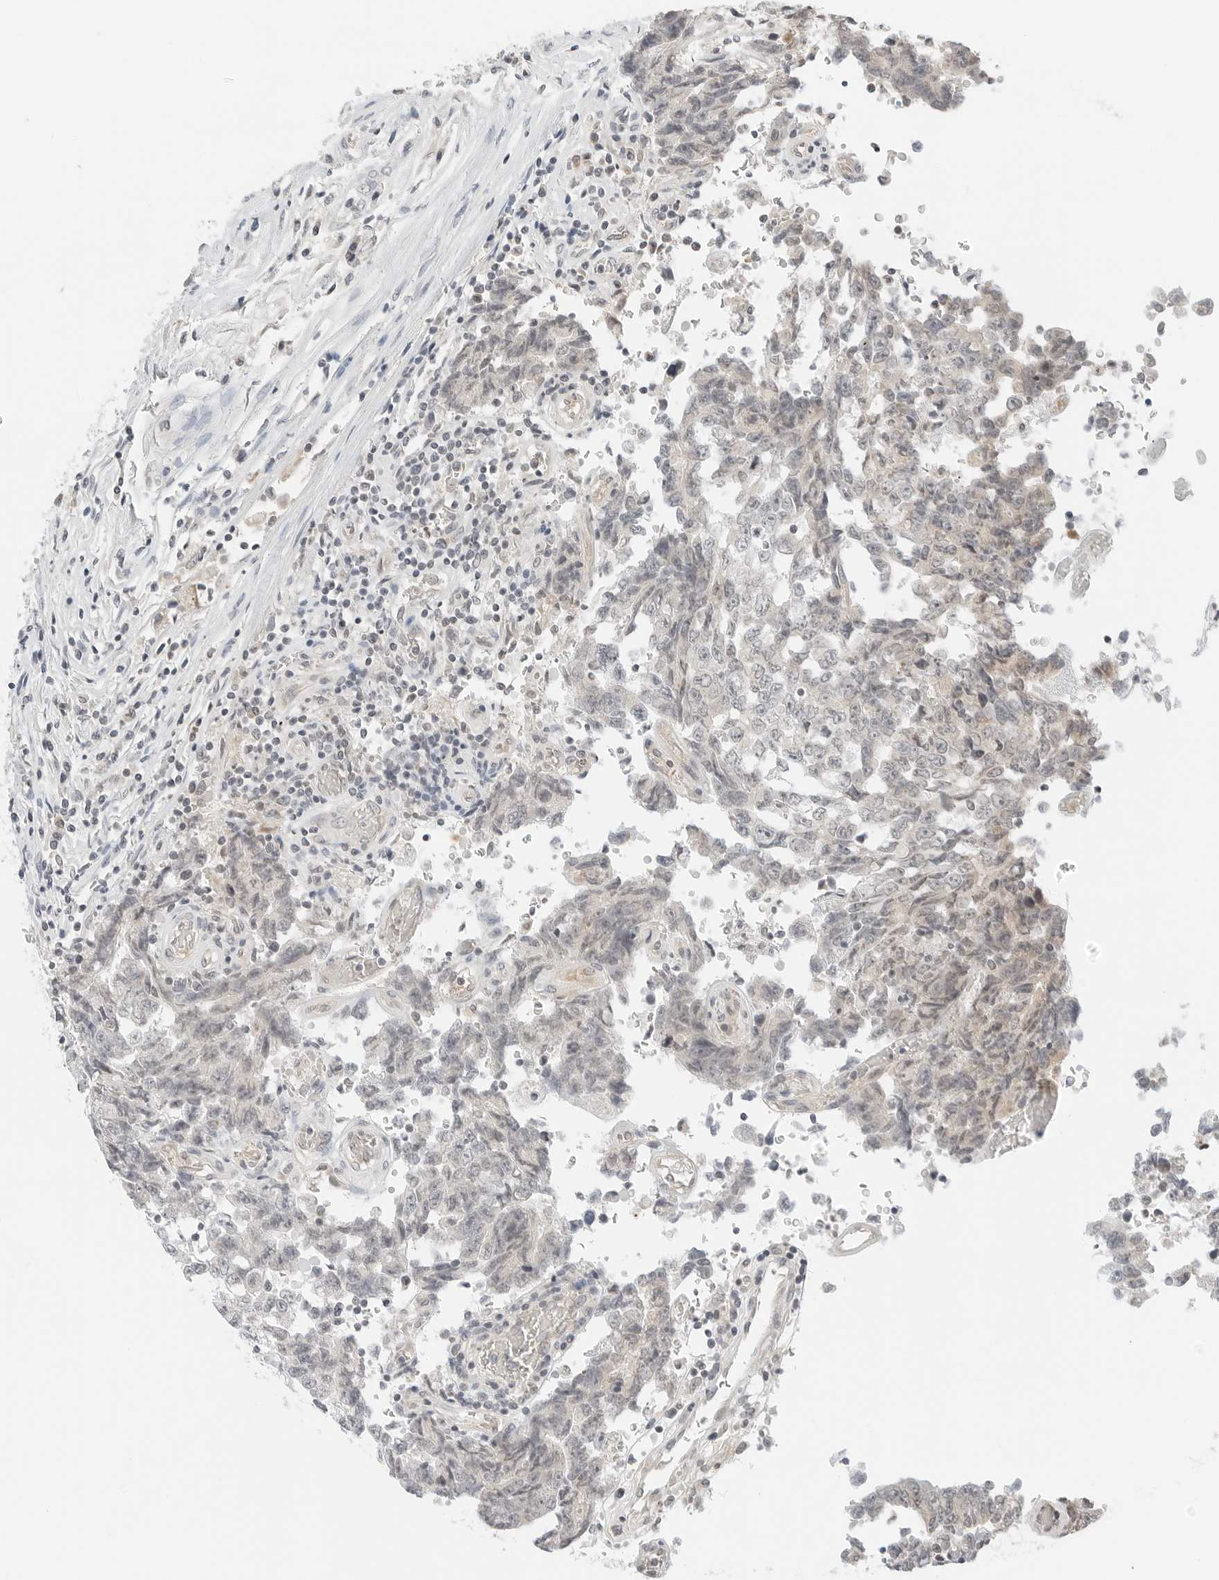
{"staining": {"intensity": "negative", "quantity": "none", "location": "none"}, "tissue": "testis cancer", "cell_type": "Tumor cells", "image_type": "cancer", "snomed": [{"axis": "morphology", "description": "Carcinoma, Embryonal, NOS"}, {"axis": "topography", "description": "Testis"}], "caption": "Tumor cells show no significant positivity in testis cancer.", "gene": "IQCC", "patient": {"sex": "male", "age": 26}}